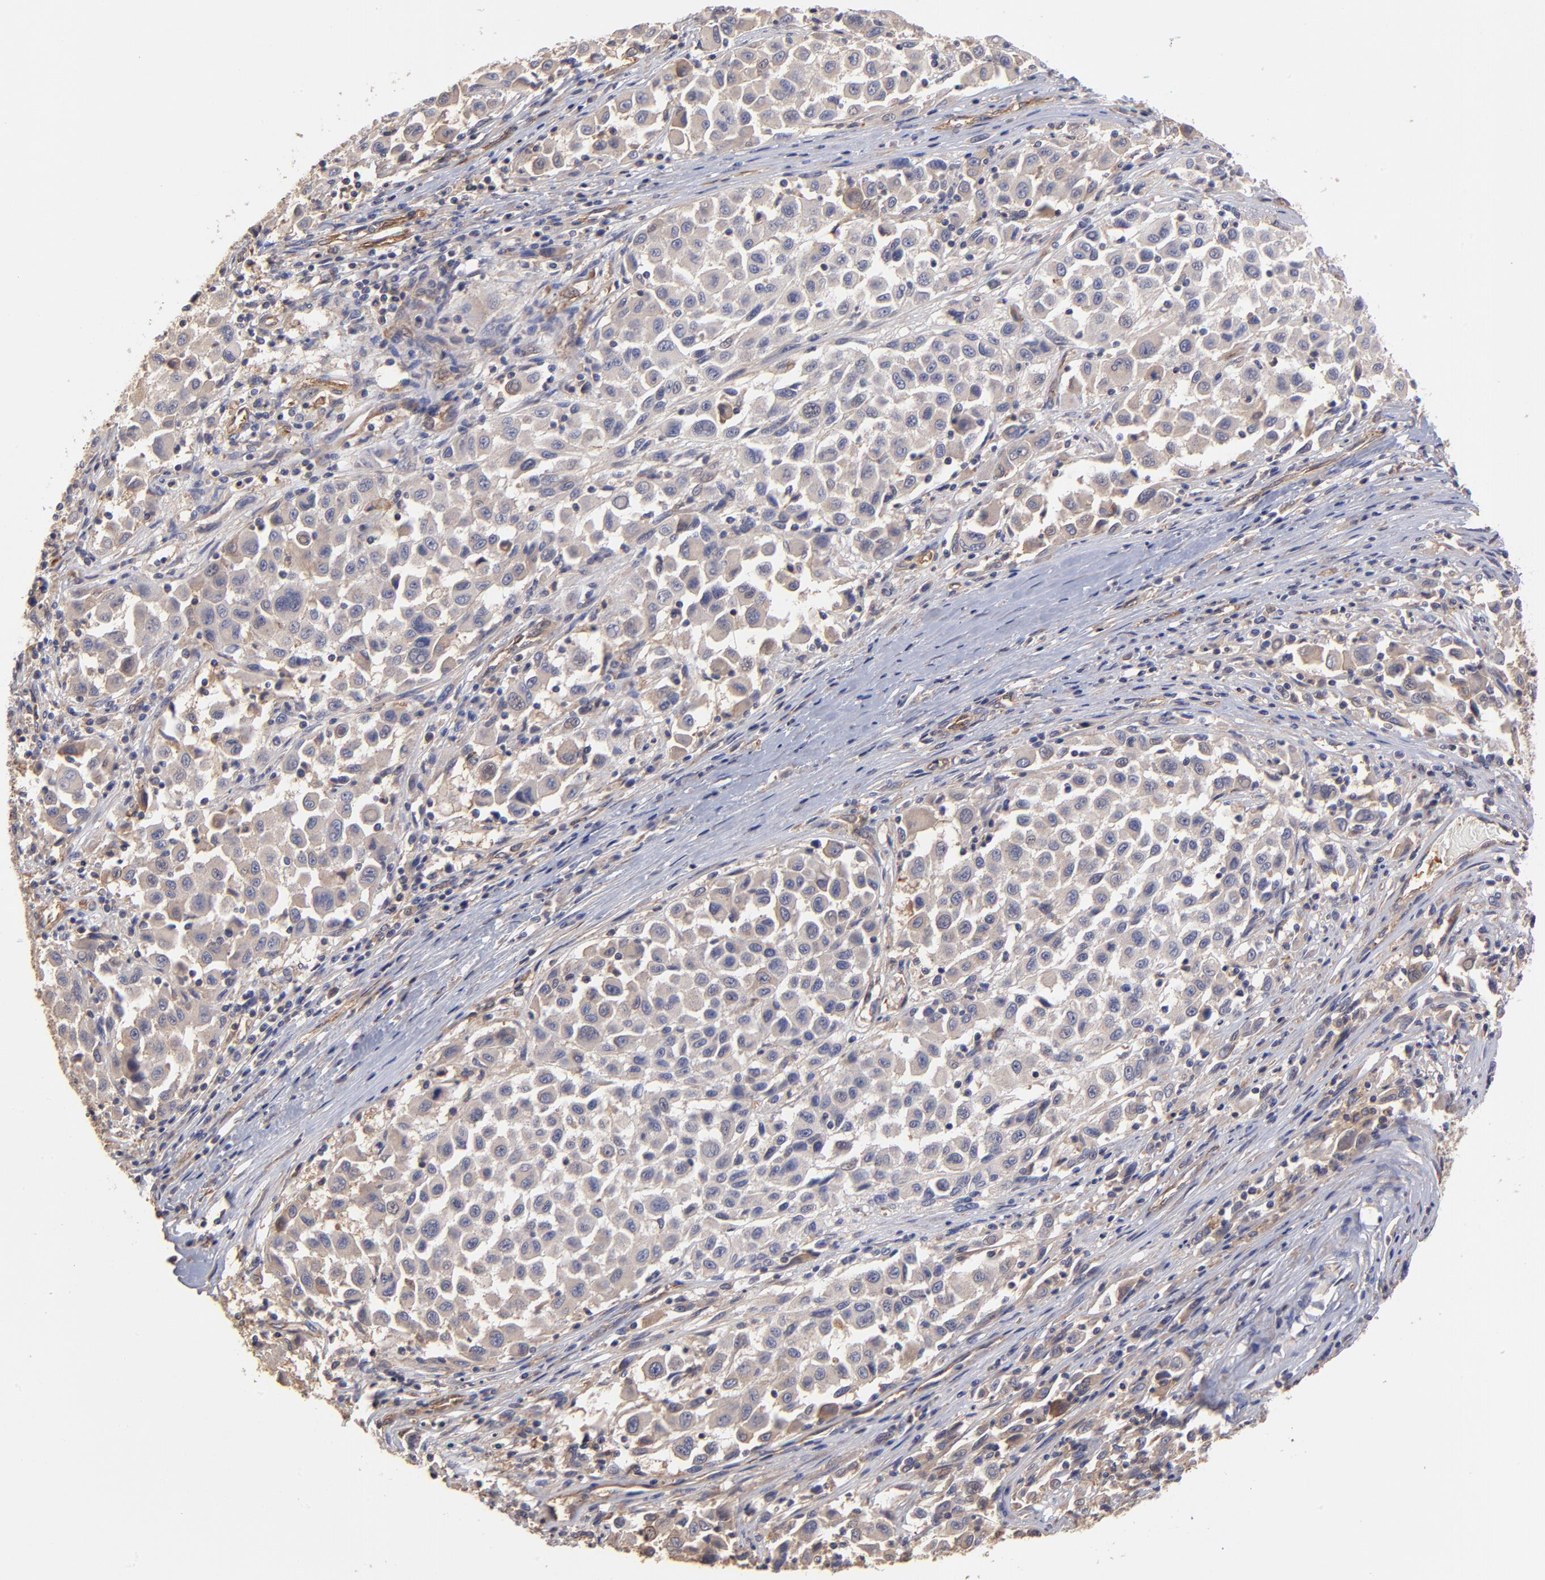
{"staining": {"intensity": "weak", "quantity": "25%-75%", "location": "cytoplasmic/membranous"}, "tissue": "melanoma", "cell_type": "Tumor cells", "image_type": "cancer", "snomed": [{"axis": "morphology", "description": "Malignant melanoma, Metastatic site"}, {"axis": "topography", "description": "Lymph node"}], "caption": "Melanoma stained for a protein (brown) reveals weak cytoplasmic/membranous positive positivity in approximately 25%-75% of tumor cells.", "gene": "ASB7", "patient": {"sex": "male", "age": 61}}